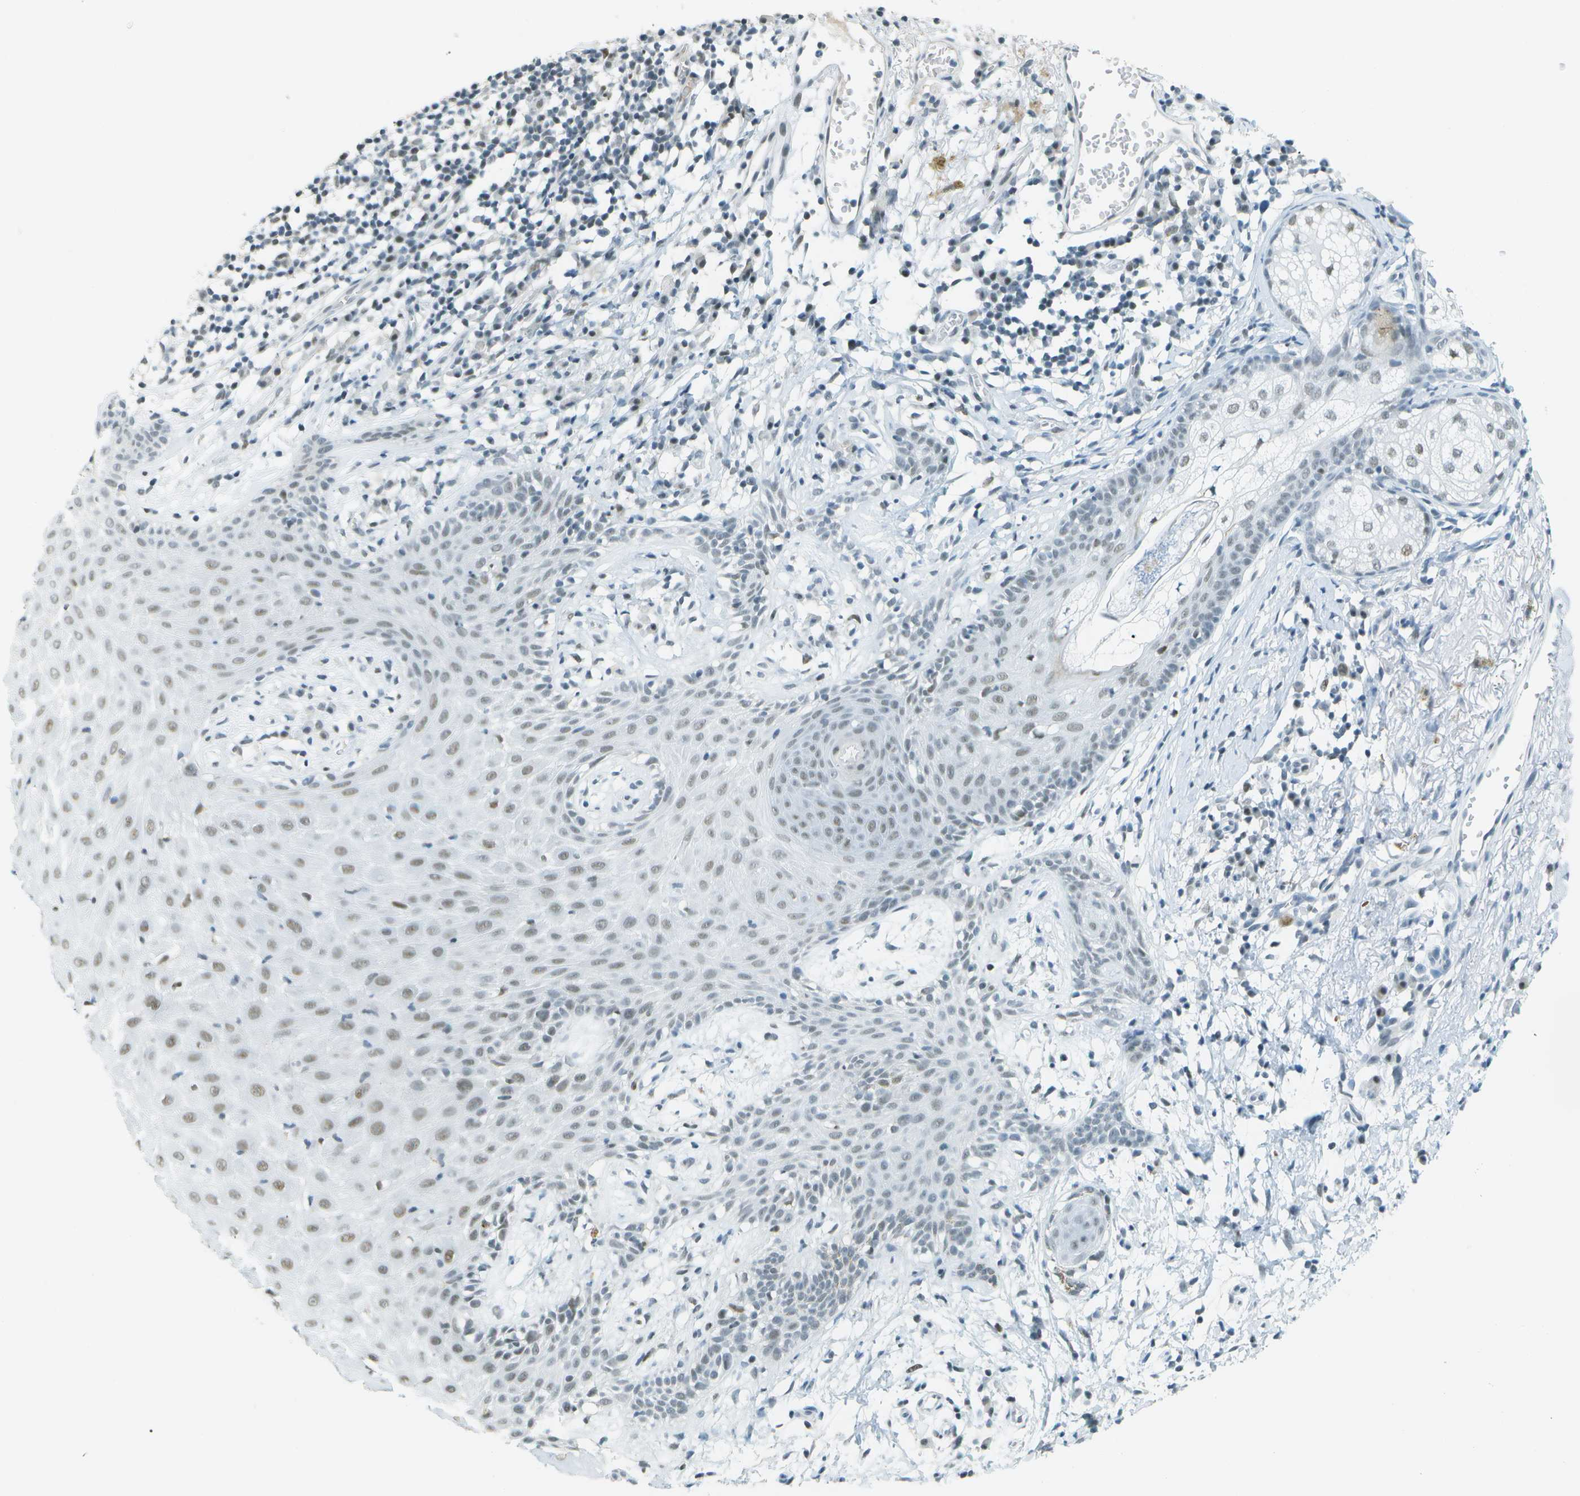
{"staining": {"intensity": "weak", "quantity": "<25%", "location": "nuclear"}, "tissue": "skin cancer", "cell_type": "Tumor cells", "image_type": "cancer", "snomed": [{"axis": "morphology", "description": "Basal cell carcinoma"}, {"axis": "topography", "description": "Skin"}], "caption": "An image of human skin cancer is negative for staining in tumor cells. (Brightfield microscopy of DAB (3,3'-diaminobenzidine) immunohistochemistry (IHC) at high magnification).", "gene": "NEK11", "patient": {"sex": "male", "age": 85}}